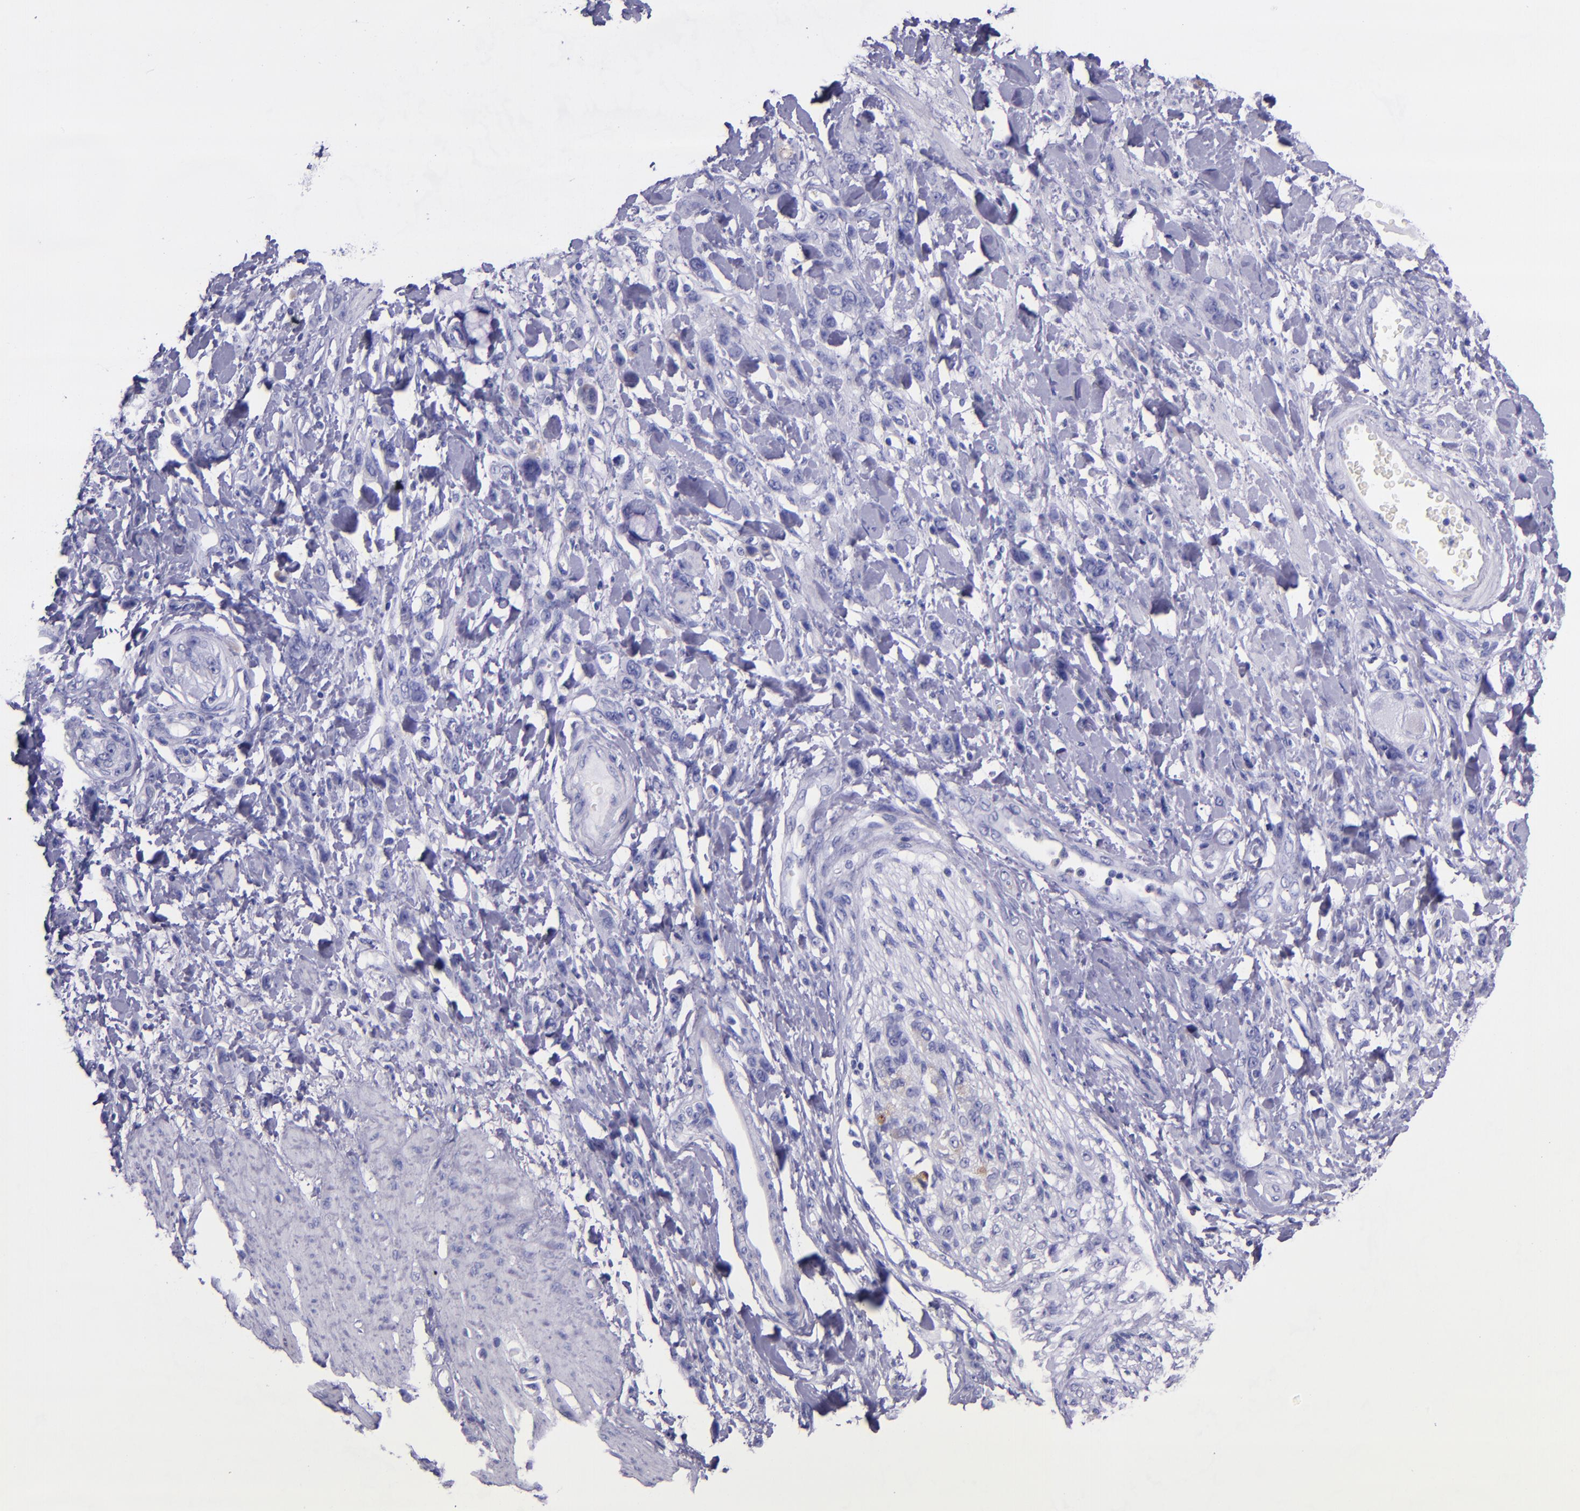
{"staining": {"intensity": "negative", "quantity": "none", "location": "none"}, "tissue": "stomach cancer", "cell_type": "Tumor cells", "image_type": "cancer", "snomed": [{"axis": "morphology", "description": "Normal tissue, NOS"}, {"axis": "morphology", "description": "Adenocarcinoma, NOS"}, {"axis": "topography", "description": "Stomach"}], "caption": "Immunohistochemical staining of human stomach adenocarcinoma shows no significant staining in tumor cells.", "gene": "SLPI", "patient": {"sex": "male", "age": 82}}